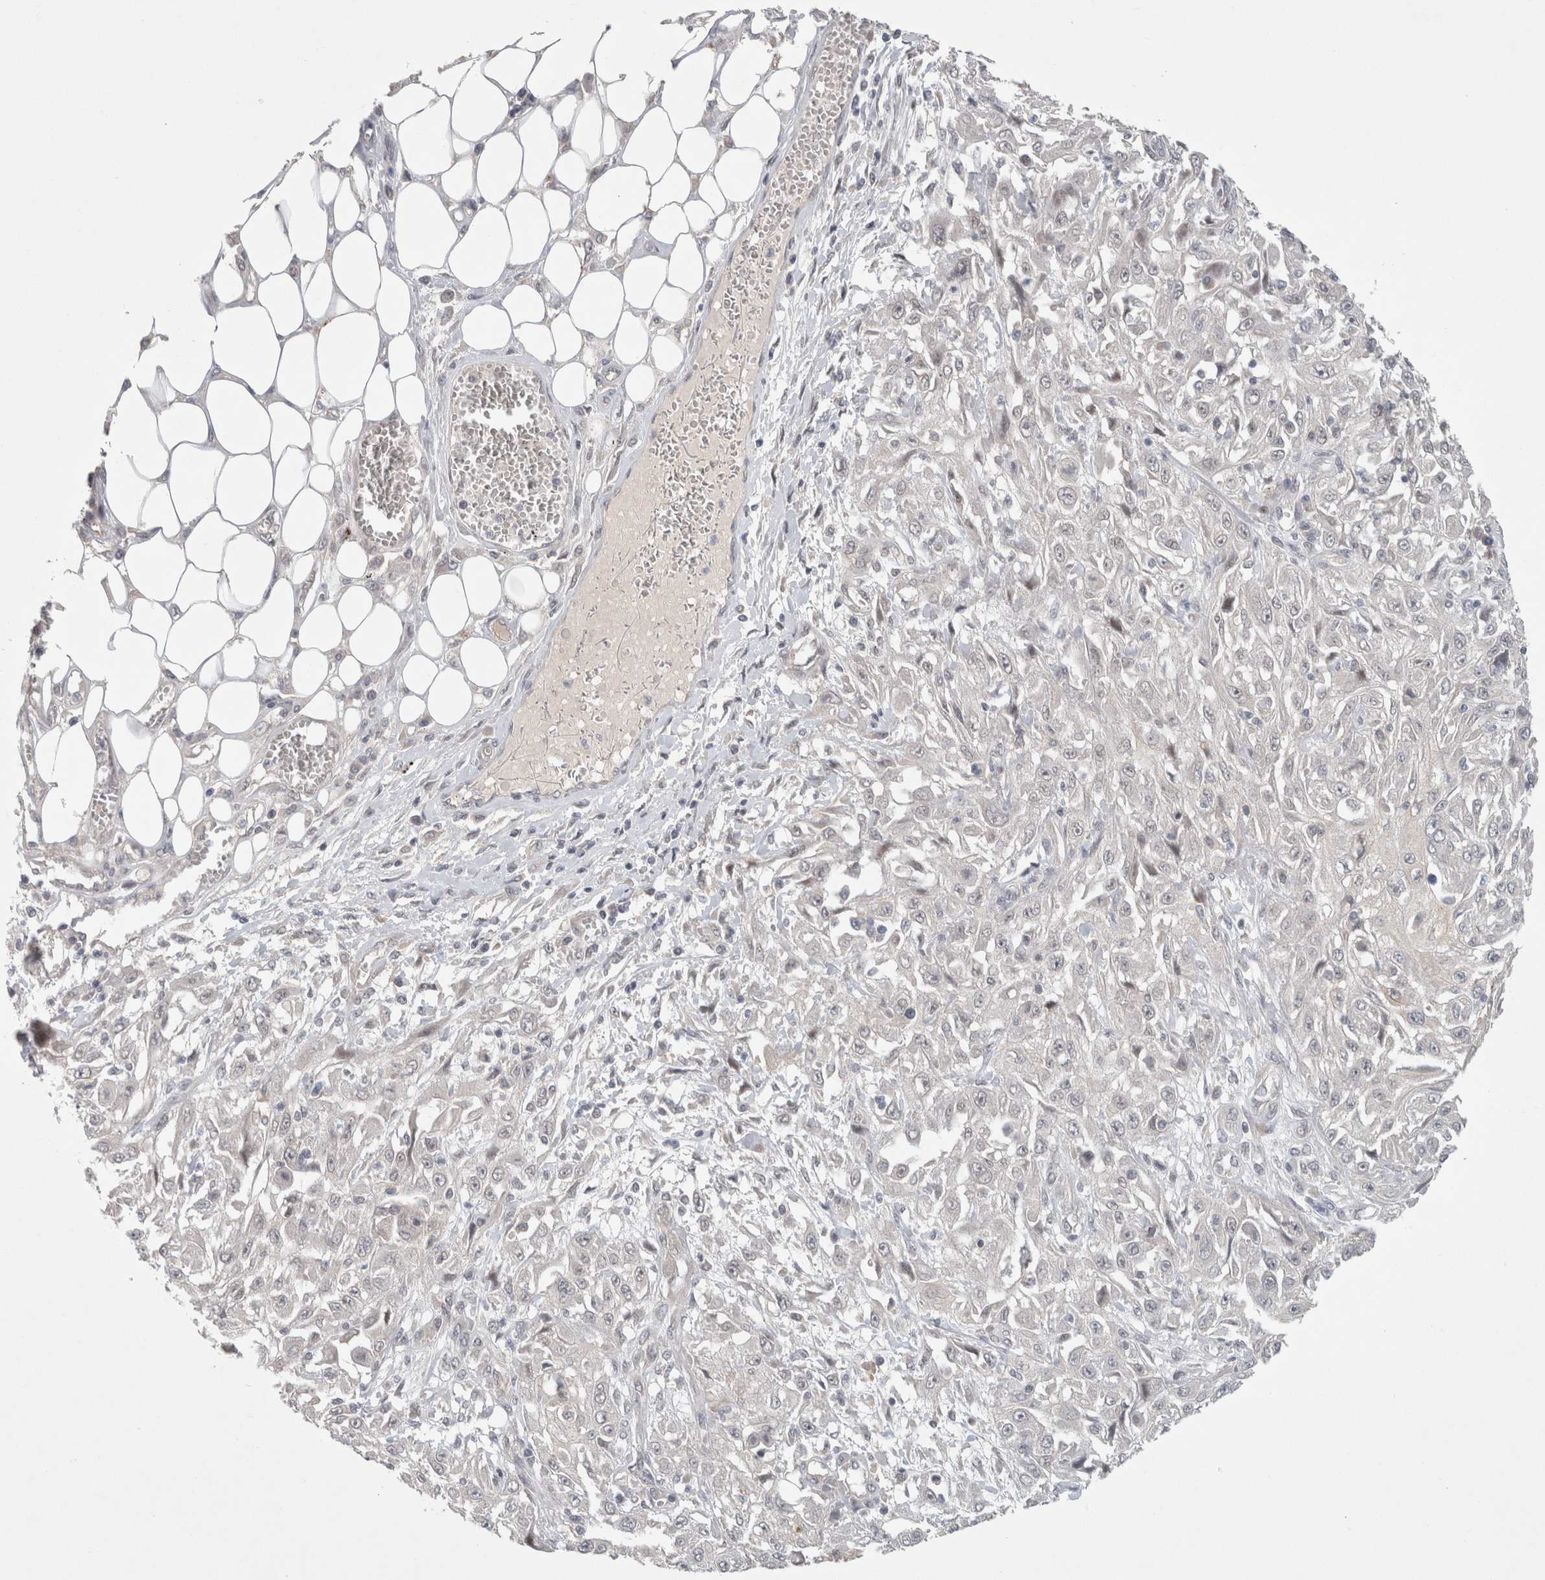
{"staining": {"intensity": "negative", "quantity": "none", "location": "none"}, "tissue": "skin cancer", "cell_type": "Tumor cells", "image_type": "cancer", "snomed": [{"axis": "morphology", "description": "Squamous cell carcinoma, NOS"}, {"axis": "morphology", "description": "Squamous cell carcinoma, metastatic, NOS"}, {"axis": "topography", "description": "Skin"}, {"axis": "topography", "description": "Lymph node"}], "caption": "Tumor cells are negative for brown protein staining in skin cancer (metastatic squamous cell carcinoma).", "gene": "RASAL2", "patient": {"sex": "male", "age": 75}}